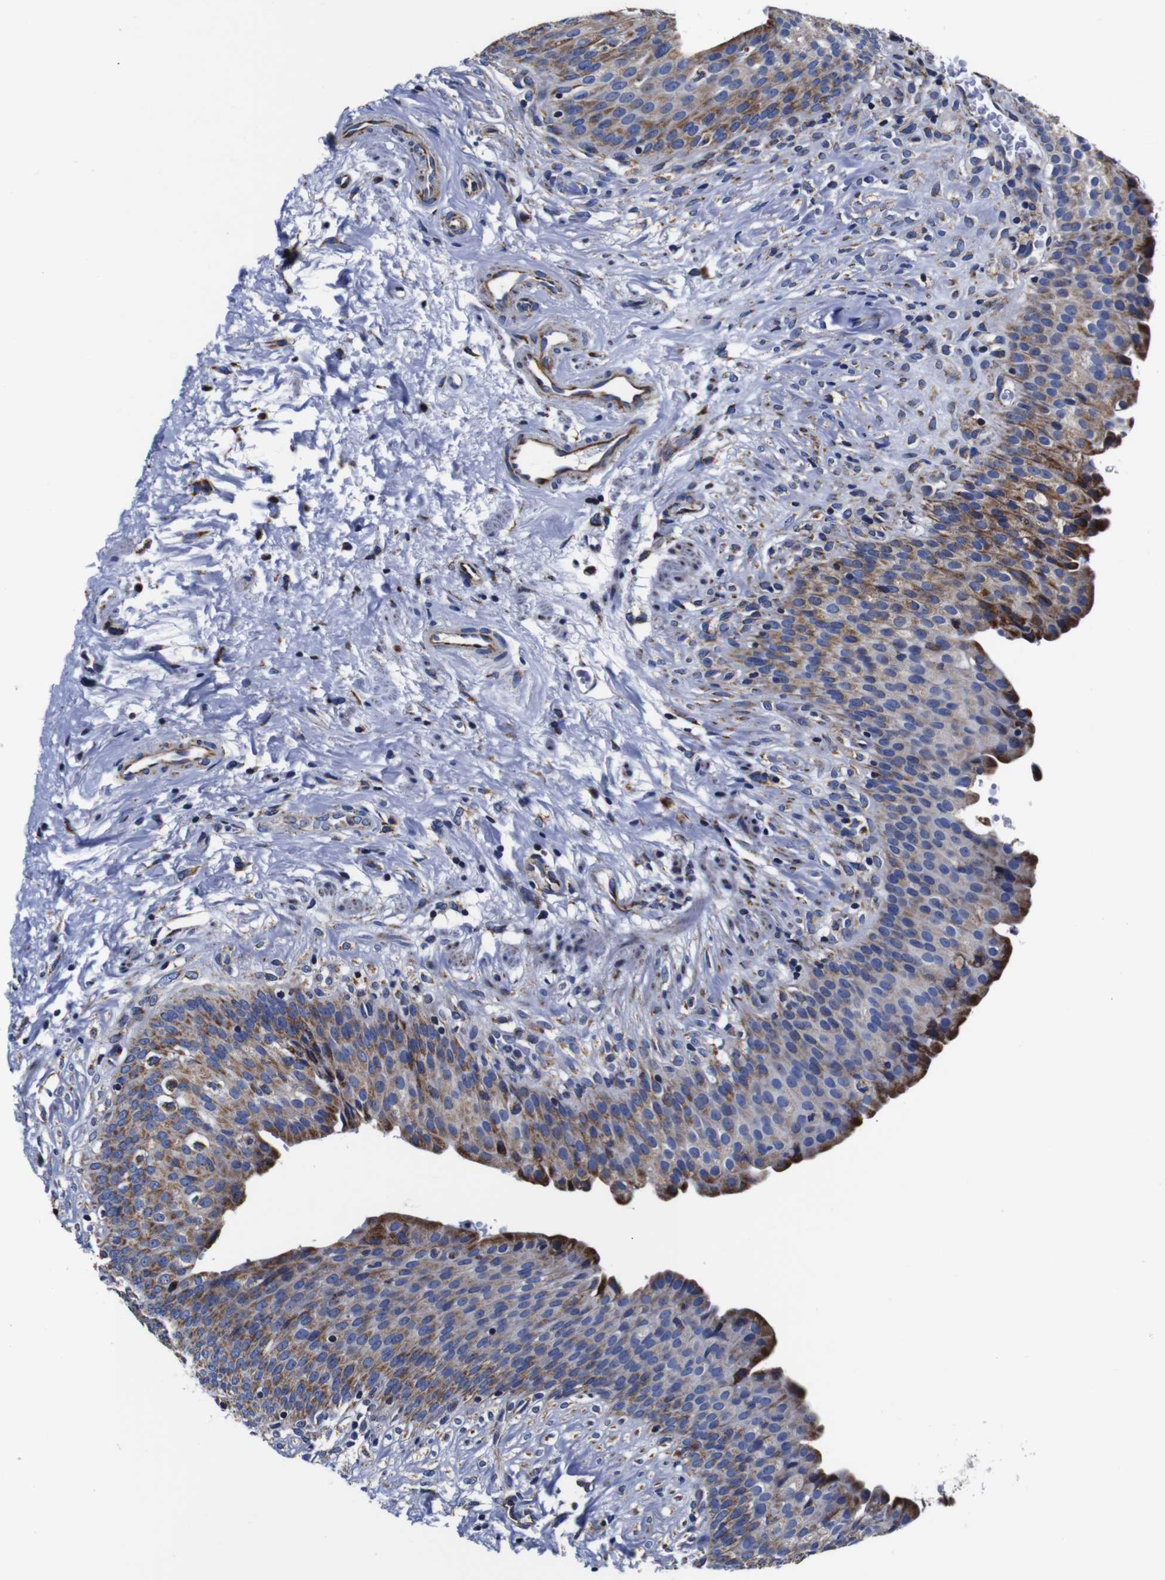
{"staining": {"intensity": "moderate", "quantity": ">75%", "location": "cytoplasmic/membranous"}, "tissue": "urinary bladder", "cell_type": "Urothelial cells", "image_type": "normal", "snomed": [{"axis": "morphology", "description": "Normal tissue, NOS"}, {"axis": "topography", "description": "Urinary bladder"}], "caption": "Brown immunohistochemical staining in unremarkable urinary bladder reveals moderate cytoplasmic/membranous staining in approximately >75% of urothelial cells. (DAB IHC, brown staining for protein, blue staining for nuclei).", "gene": "FKBP9", "patient": {"sex": "female", "age": 79}}